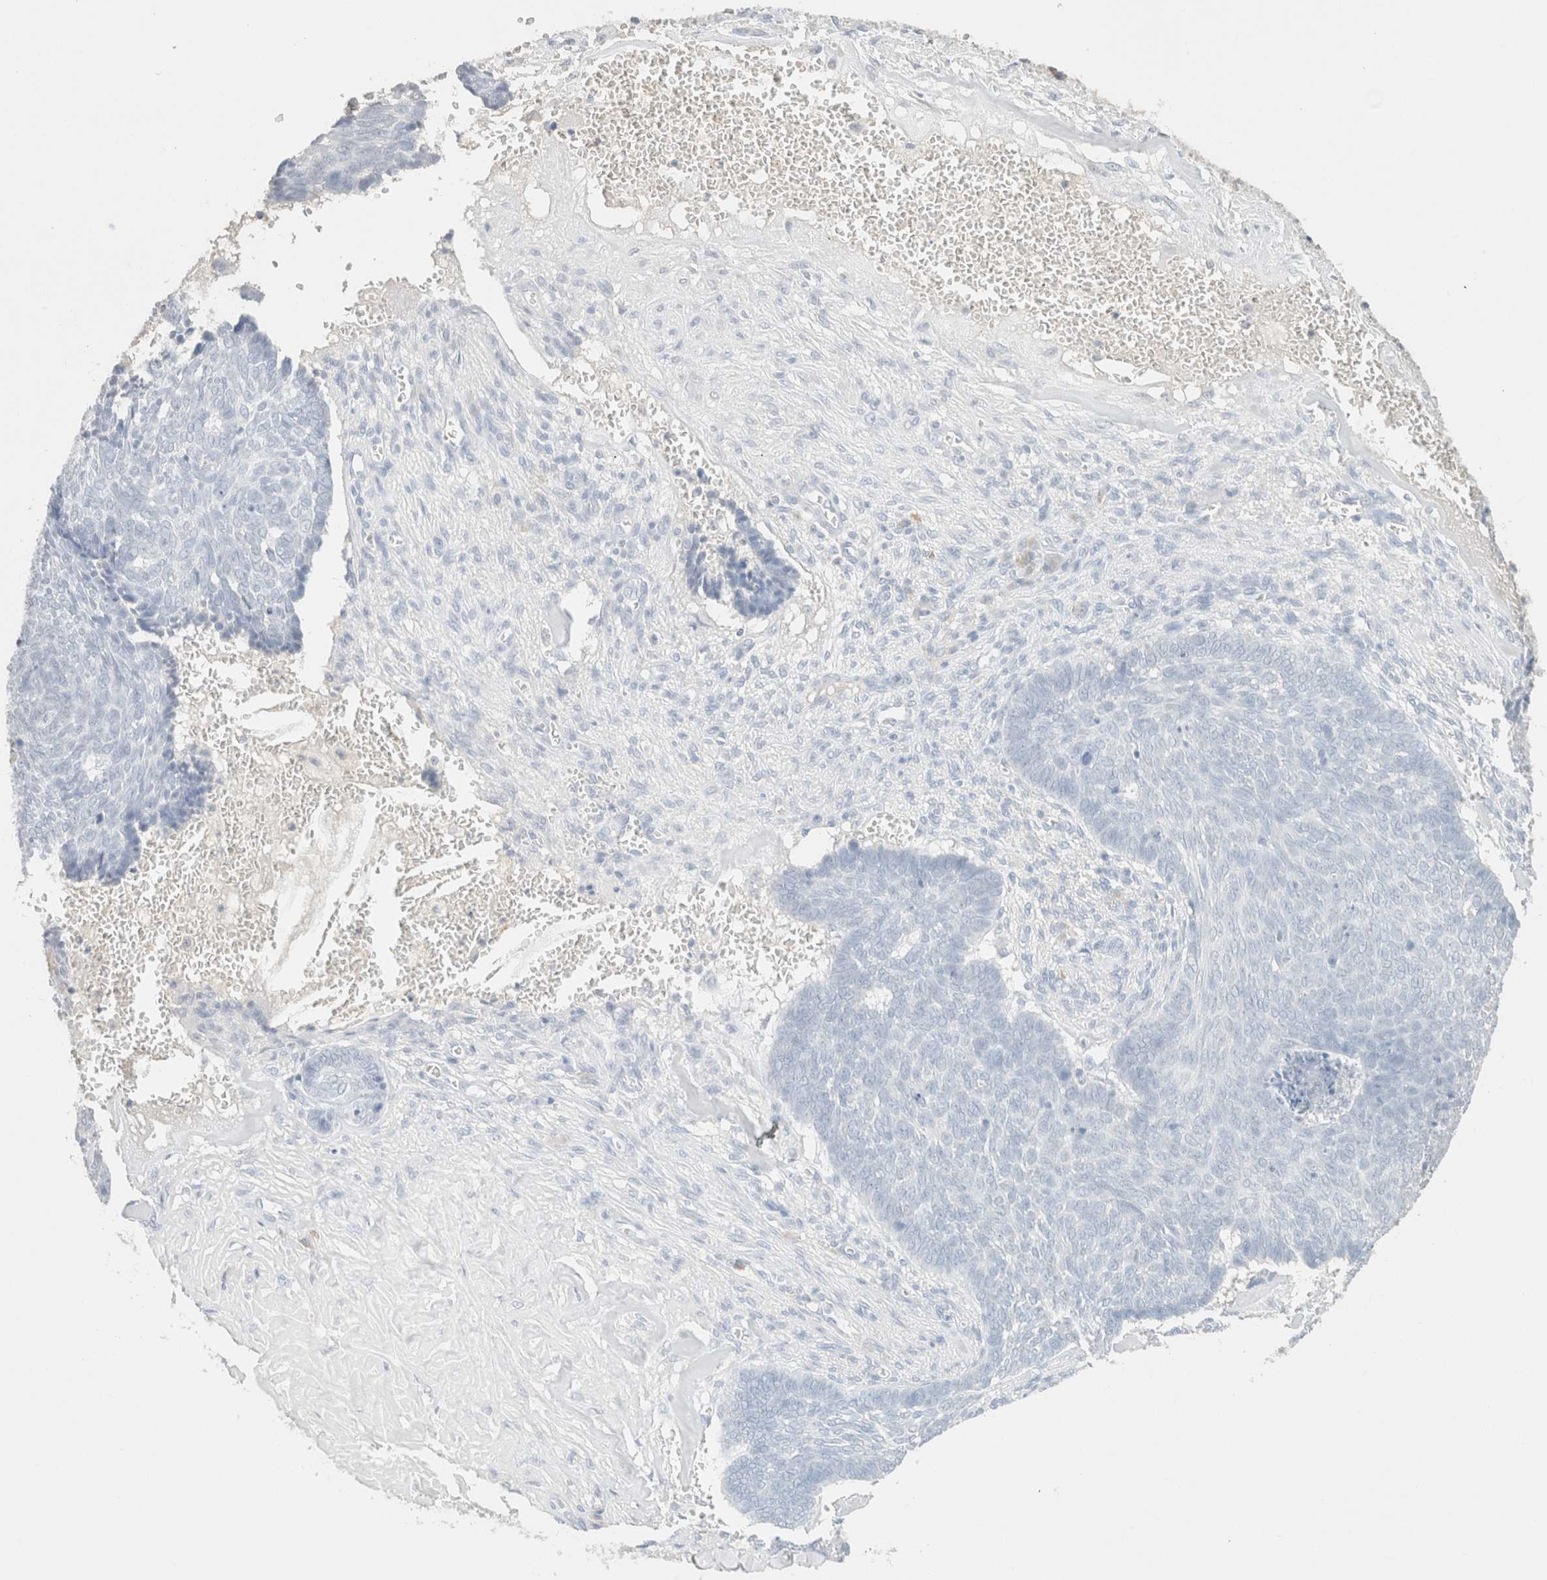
{"staining": {"intensity": "negative", "quantity": "none", "location": "none"}, "tissue": "skin cancer", "cell_type": "Tumor cells", "image_type": "cancer", "snomed": [{"axis": "morphology", "description": "Basal cell carcinoma"}, {"axis": "topography", "description": "Skin"}], "caption": "IHC of skin cancer (basal cell carcinoma) exhibits no positivity in tumor cells.", "gene": "CPA1", "patient": {"sex": "male", "age": 84}}